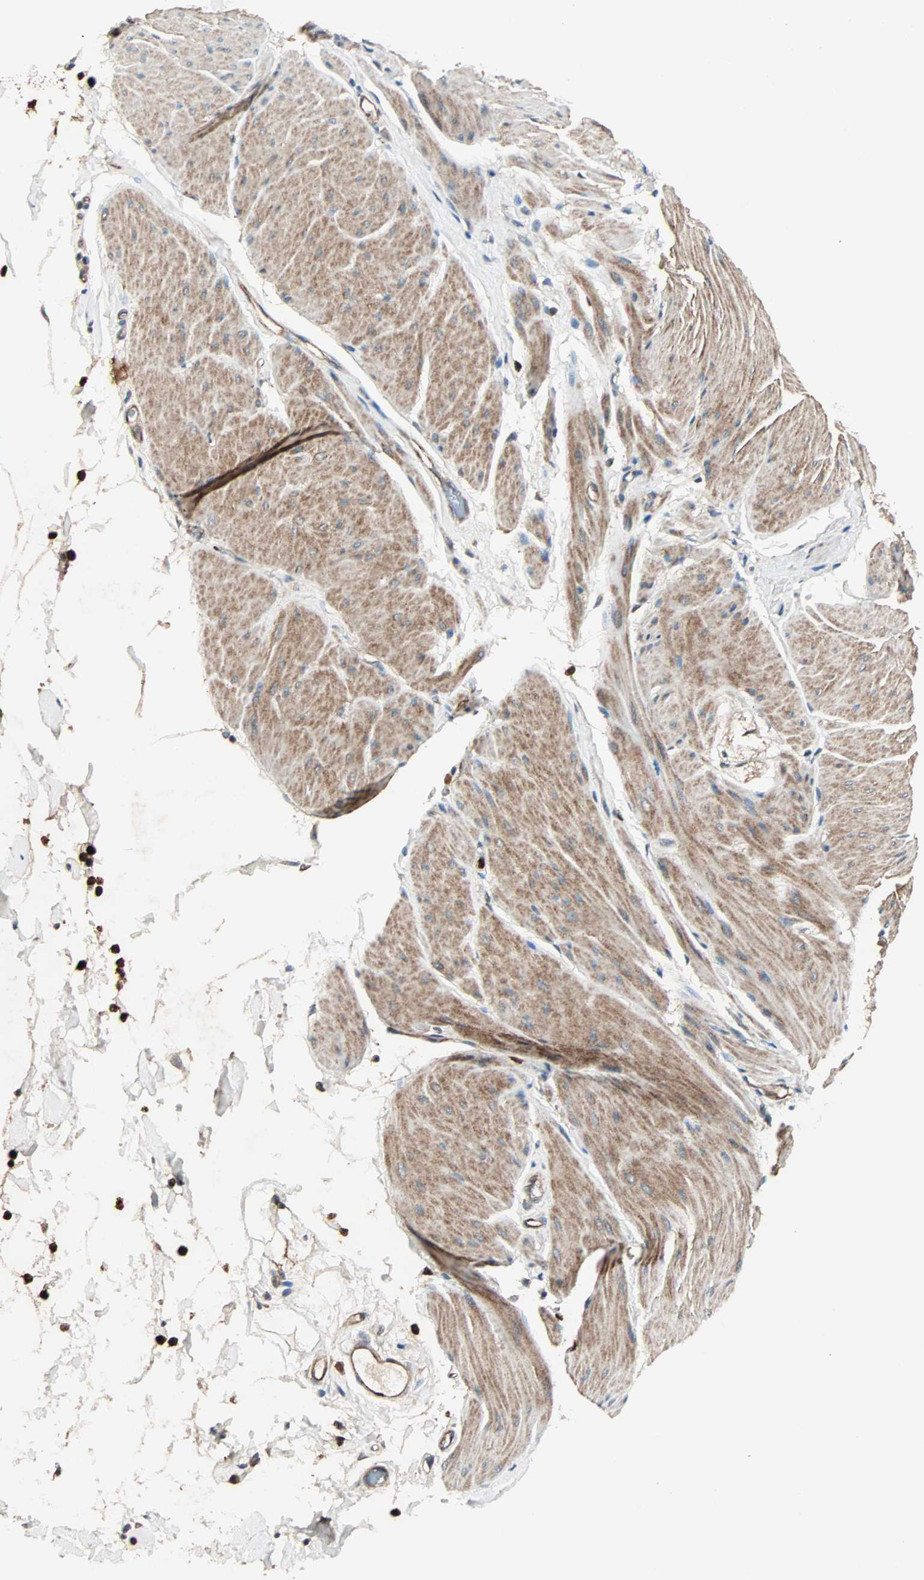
{"staining": {"intensity": "moderate", "quantity": ">75%", "location": "cytoplasmic/membranous"}, "tissue": "smooth muscle", "cell_type": "Smooth muscle cells", "image_type": "normal", "snomed": [{"axis": "morphology", "description": "Normal tissue, NOS"}, {"axis": "topography", "description": "Smooth muscle"}, {"axis": "topography", "description": "Colon"}], "caption": "Normal smooth muscle was stained to show a protein in brown. There is medium levels of moderate cytoplasmic/membranous staining in approximately >75% of smooth muscle cells.", "gene": "GCK", "patient": {"sex": "male", "age": 67}}